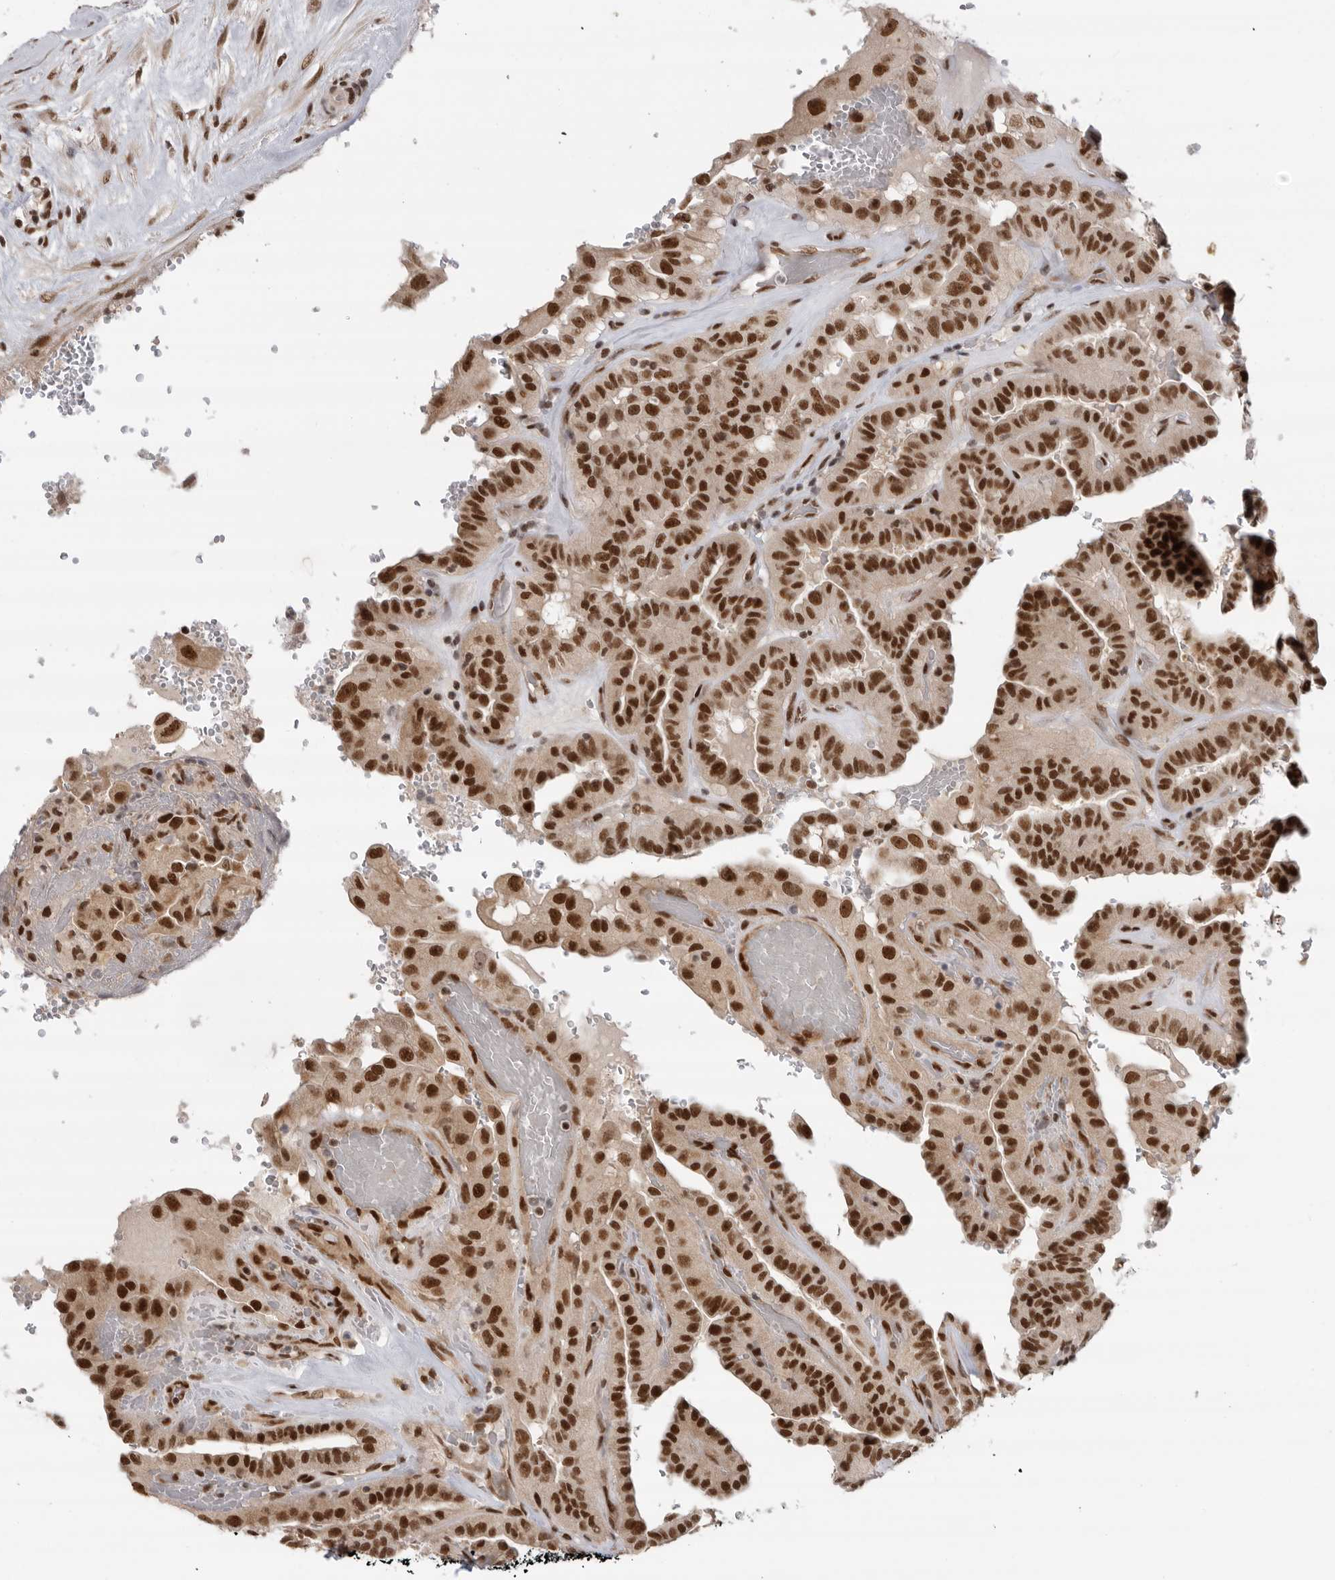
{"staining": {"intensity": "strong", "quantity": ">75%", "location": "nuclear"}, "tissue": "thyroid cancer", "cell_type": "Tumor cells", "image_type": "cancer", "snomed": [{"axis": "morphology", "description": "Papillary adenocarcinoma, NOS"}, {"axis": "topography", "description": "Thyroid gland"}], "caption": "A brown stain shows strong nuclear staining of a protein in human papillary adenocarcinoma (thyroid) tumor cells.", "gene": "ZNF830", "patient": {"sex": "male", "age": 77}}